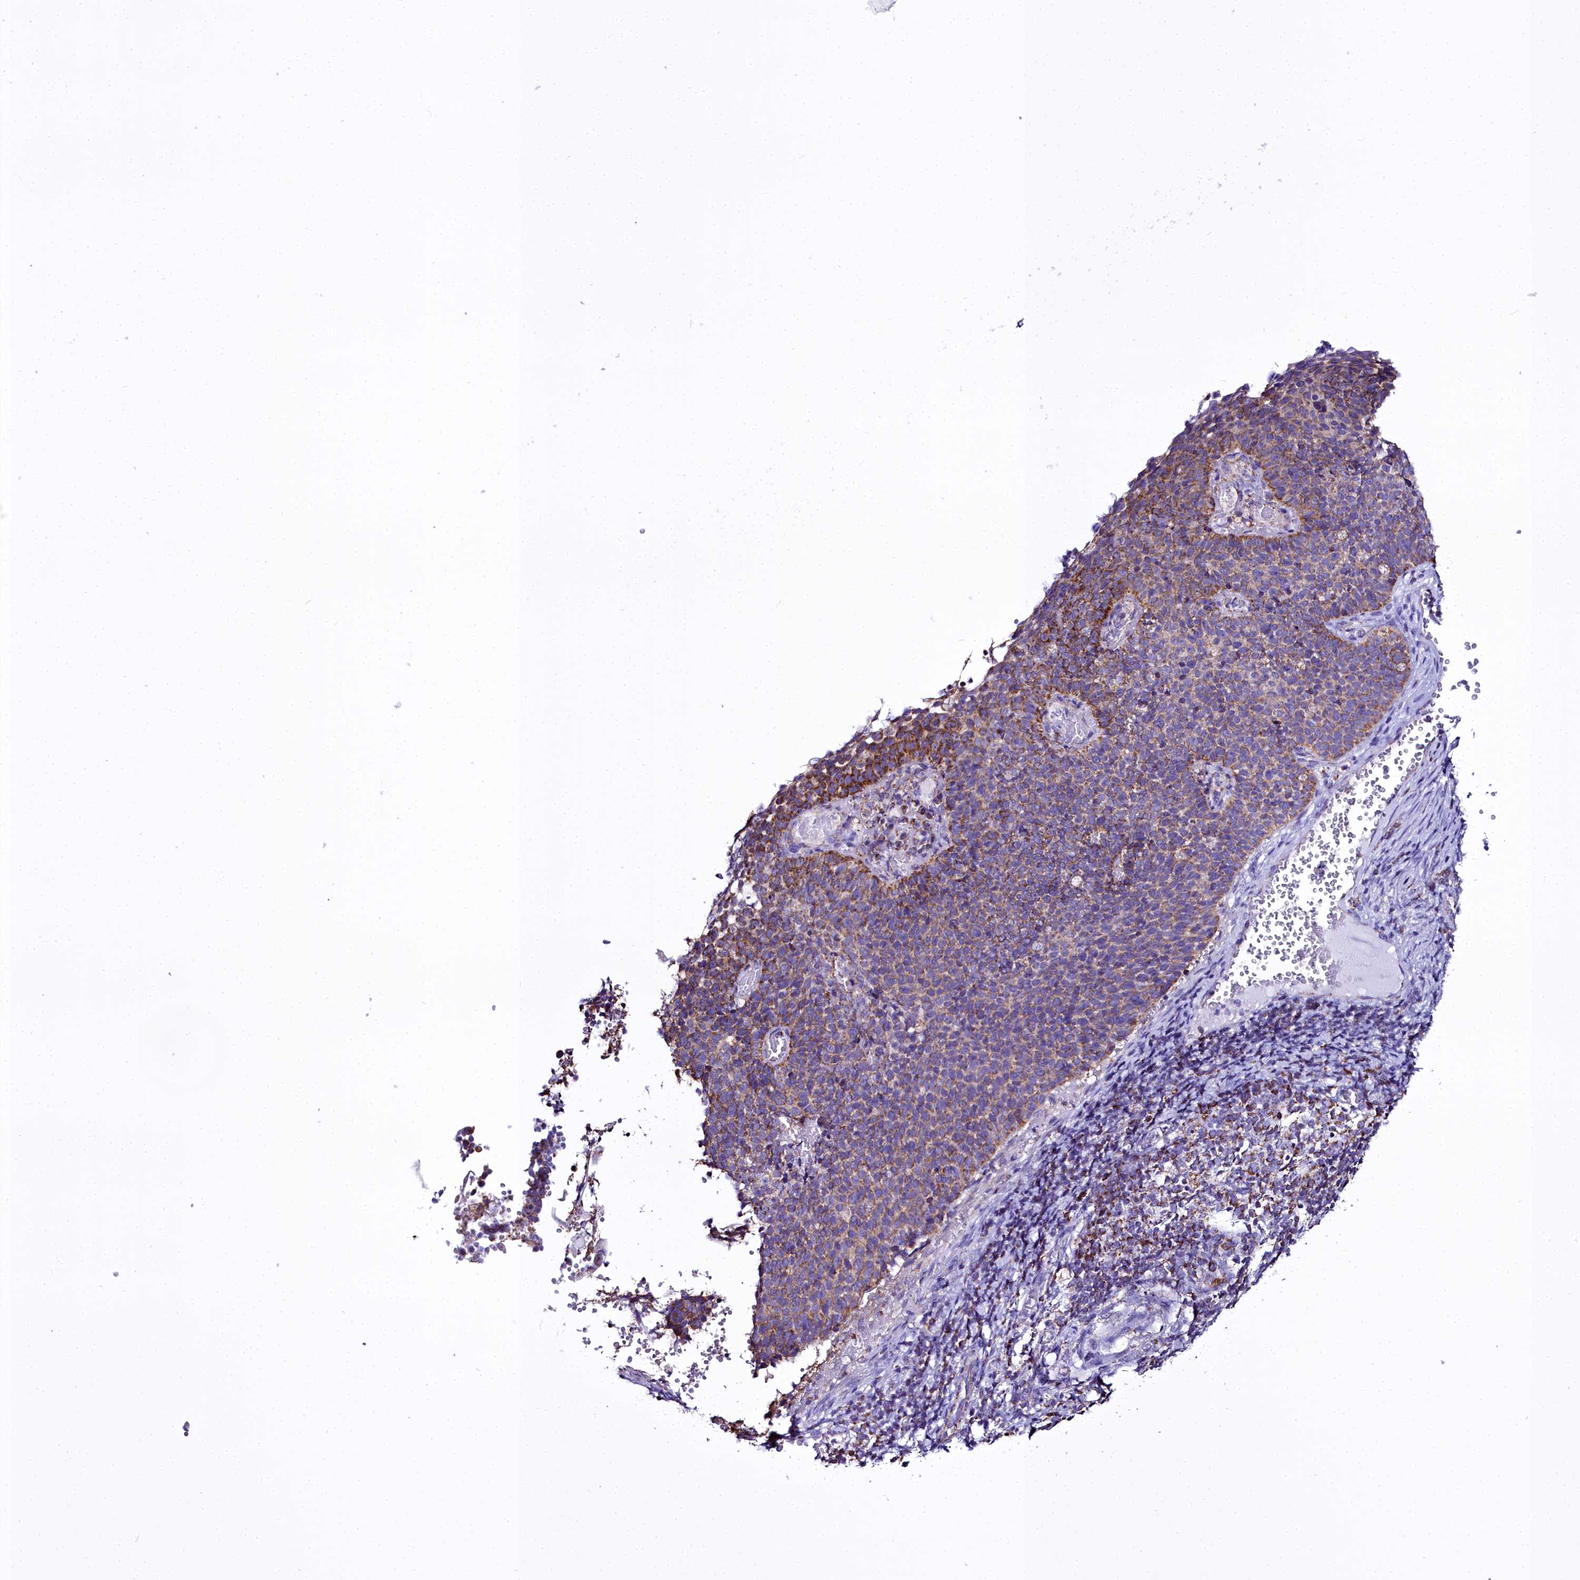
{"staining": {"intensity": "moderate", "quantity": ">75%", "location": "cytoplasmic/membranous"}, "tissue": "cervical cancer", "cell_type": "Tumor cells", "image_type": "cancer", "snomed": [{"axis": "morphology", "description": "Normal tissue, NOS"}, {"axis": "morphology", "description": "Squamous cell carcinoma, NOS"}, {"axis": "topography", "description": "Cervix"}], "caption": "Immunohistochemistry (IHC) histopathology image of human cervical cancer (squamous cell carcinoma) stained for a protein (brown), which displays medium levels of moderate cytoplasmic/membranous expression in about >75% of tumor cells.", "gene": "WDFY3", "patient": {"sex": "female", "age": 39}}